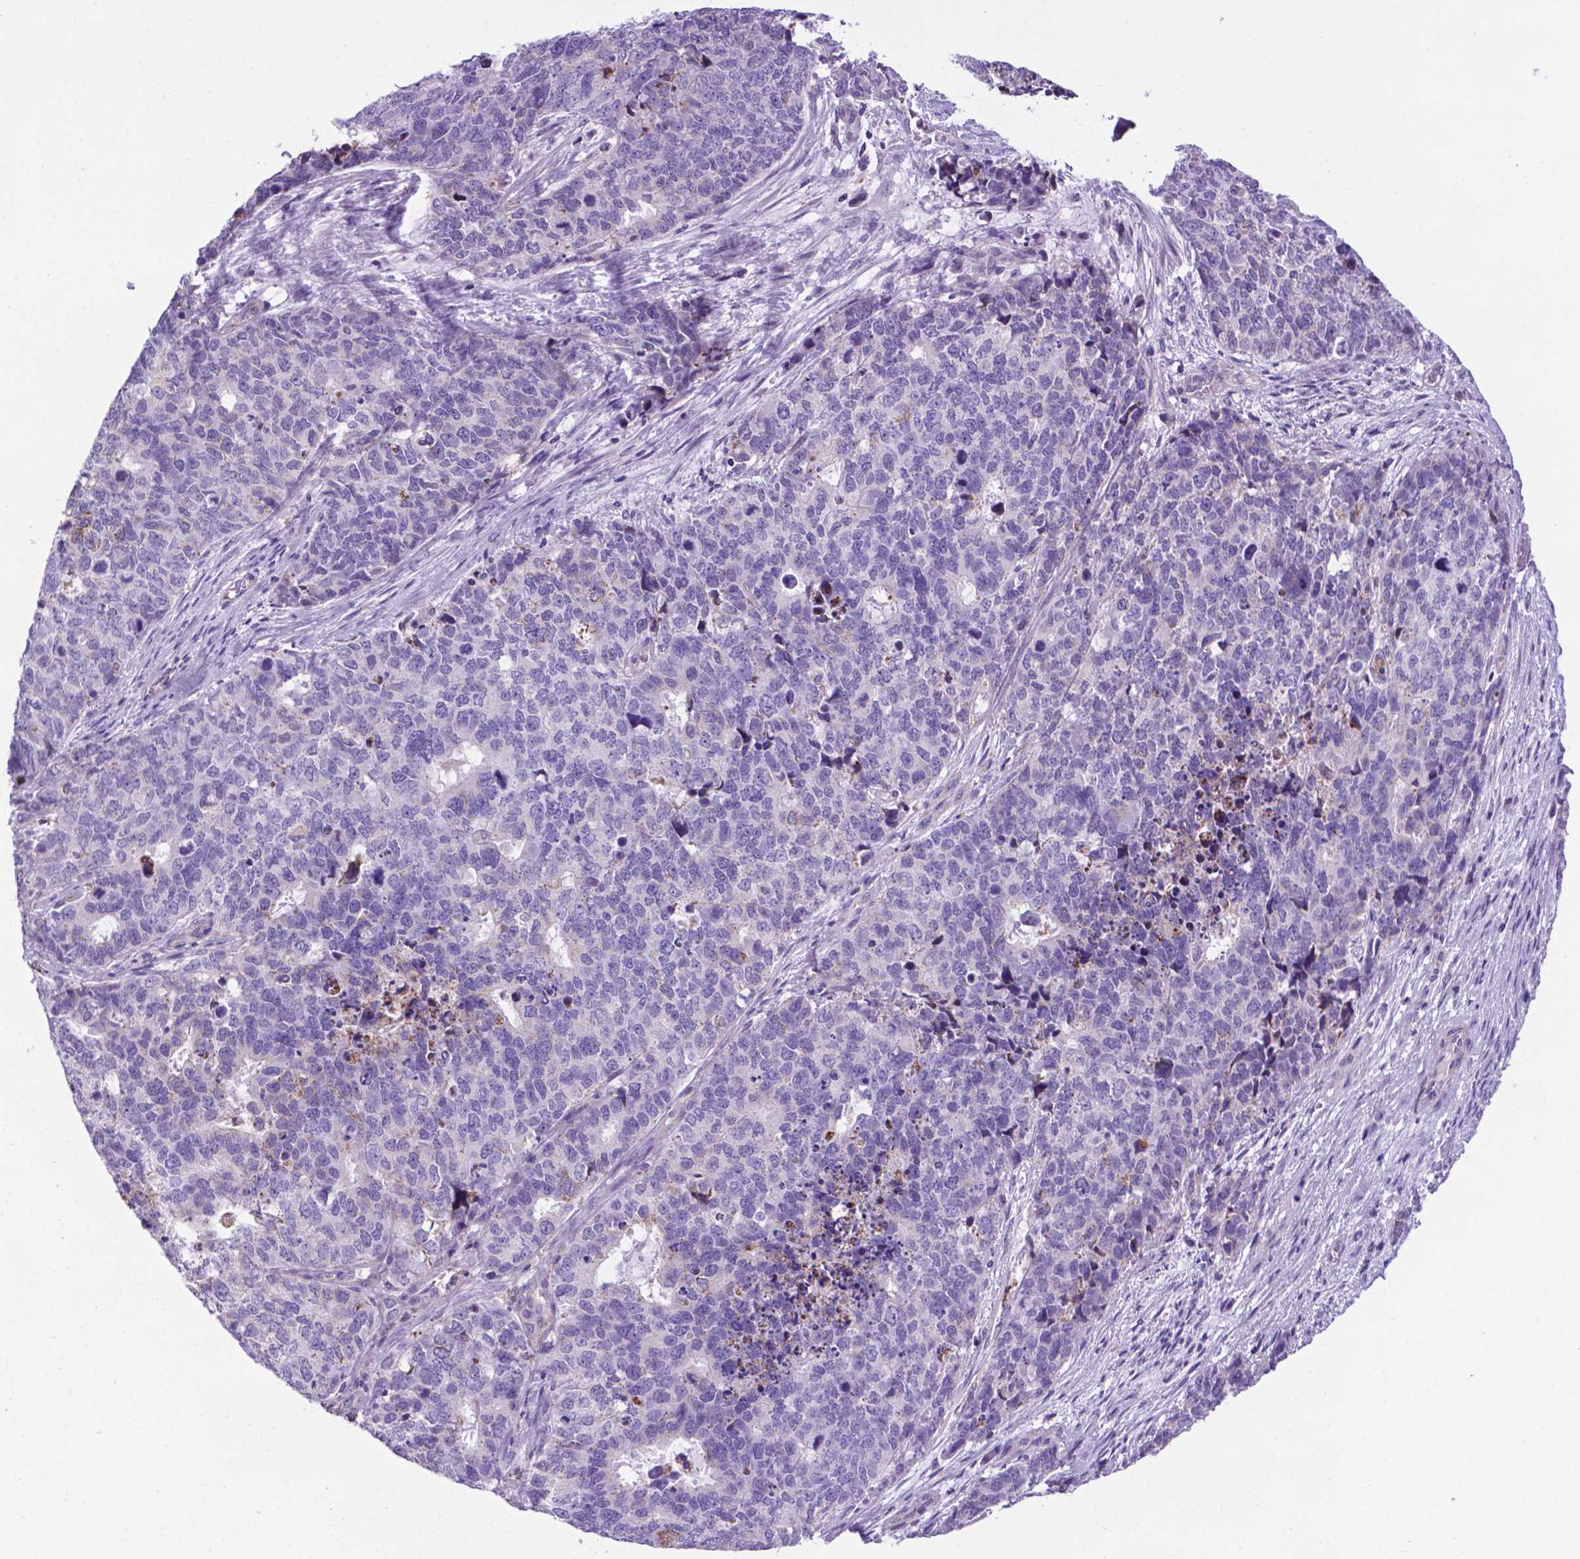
{"staining": {"intensity": "negative", "quantity": "none", "location": "none"}, "tissue": "cervical cancer", "cell_type": "Tumor cells", "image_type": "cancer", "snomed": [{"axis": "morphology", "description": "Squamous cell carcinoma, NOS"}, {"axis": "topography", "description": "Cervix"}], "caption": "High magnification brightfield microscopy of cervical cancer stained with DAB (brown) and counterstained with hematoxylin (blue): tumor cells show no significant staining.", "gene": "POU3F3", "patient": {"sex": "female", "age": 63}}